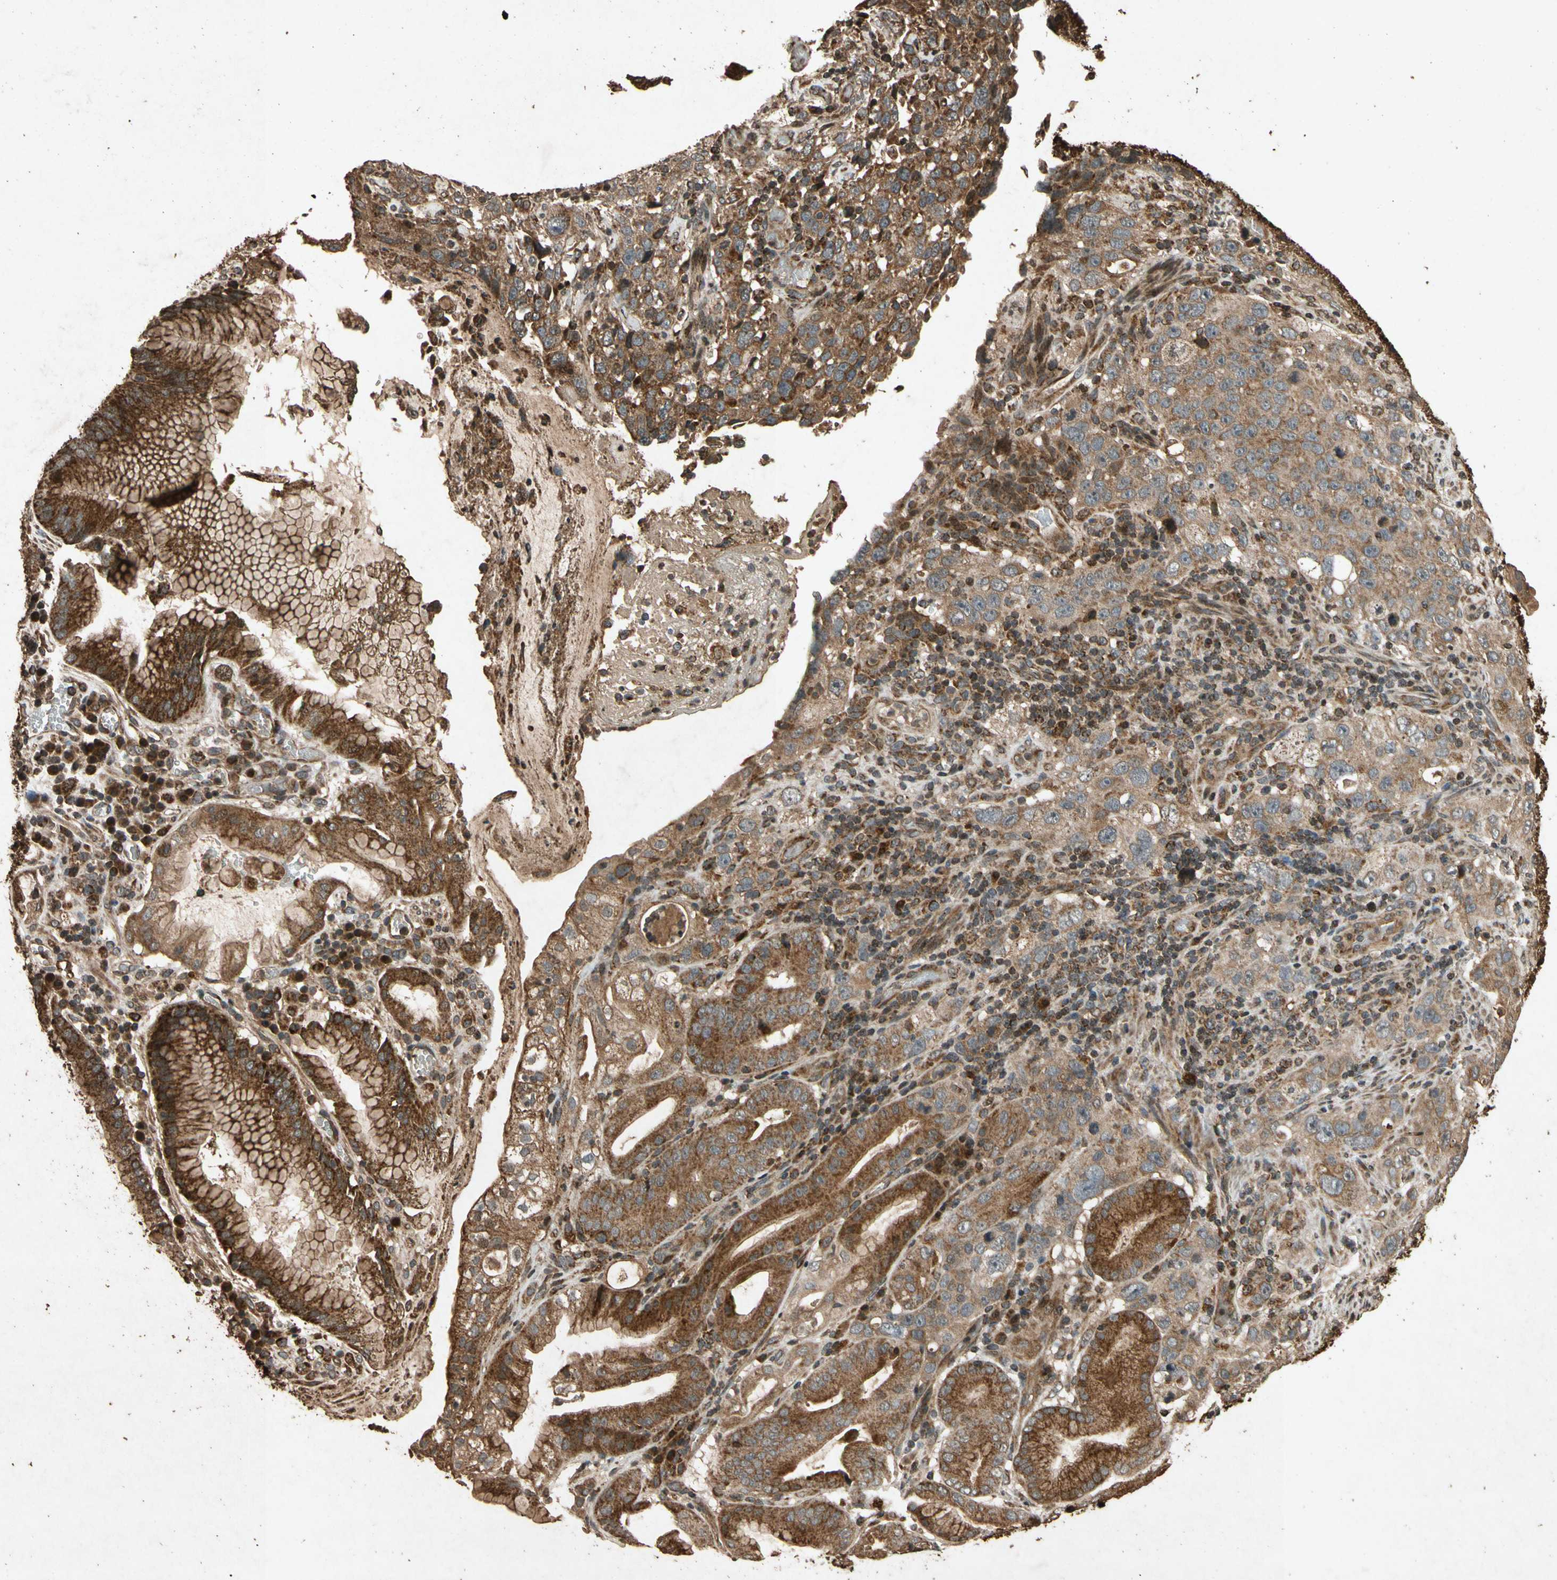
{"staining": {"intensity": "strong", "quantity": ">75%", "location": "cytoplasmic/membranous"}, "tissue": "stomach cancer", "cell_type": "Tumor cells", "image_type": "cancer", "snomed": [{"axis": "morphology", "description": "Normal tissue, NOS"}, {"axis": "morphology", "description": "Adenocarcinoma, NOS"}, {"axis": "topography", "description": "Stomach"}], "caption": "The immunohistochemical stain labels strong cytoplasmic/membranous positivity in tumor cells of stomach cancer tissue.", "gene": "TXN2", "patient": {"sex": "male", "age": 48}}